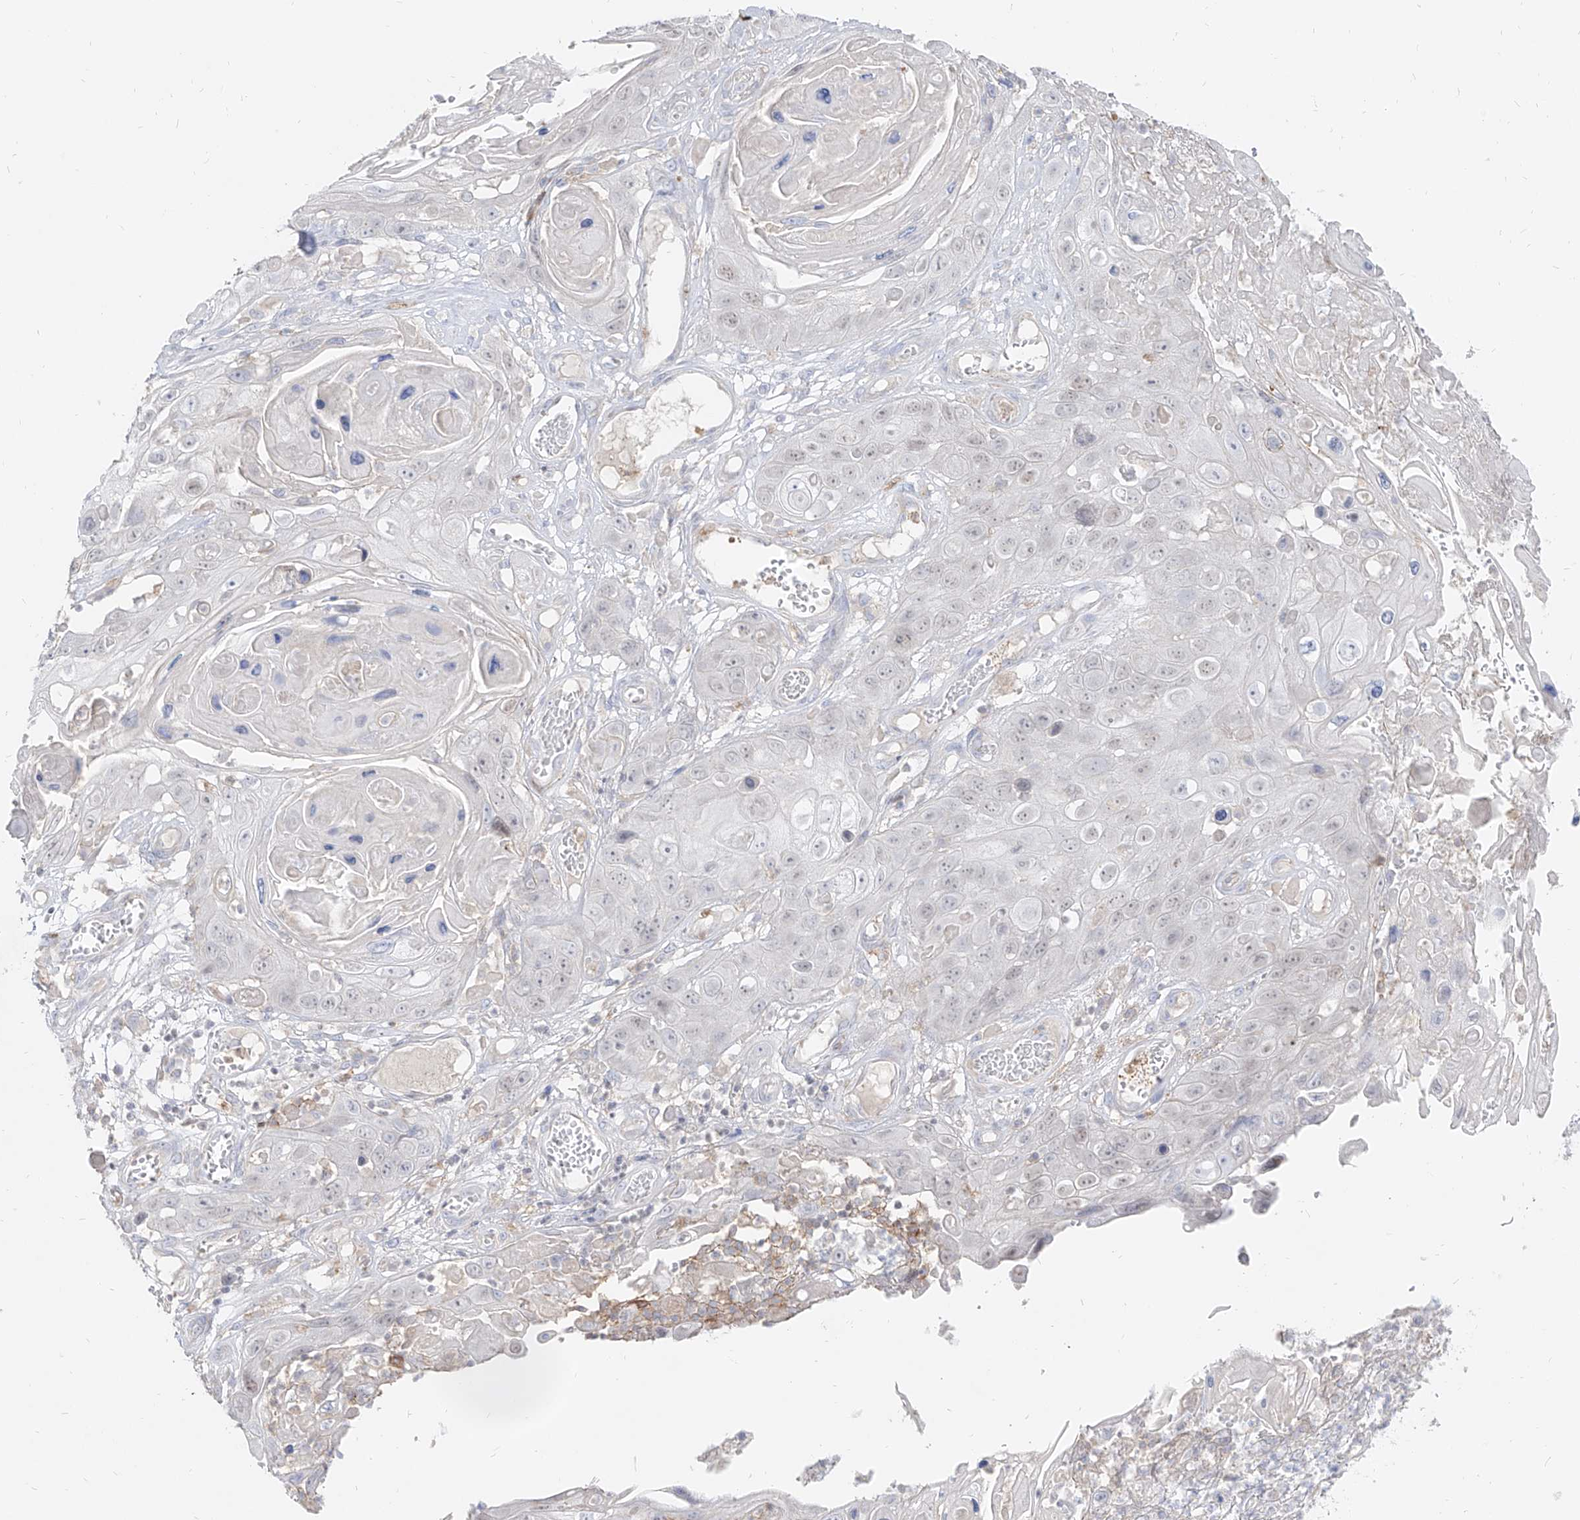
{"staining": {"intensity": "negative", "quantity": "none", "location": "none"}, "tissue": "skin cancer", "cell_type": "Tumor cells", "image_type": "cancer", "snomed": [{"axis": "morphology", "description": "Squamous cell carcinoma, NOS"}, {"axis": "topography", "description": "Skin"}], "caption": "An IHC histopathology image of squamous cell carcinoma (skin) is shown. There is no staining in tumor cells of squamous cell carcinoma (skin). (DAB IHC with hematoxylin counter stain).", "gene": "RBFOX3", "patient": {"sex": "male", "age": 55}}